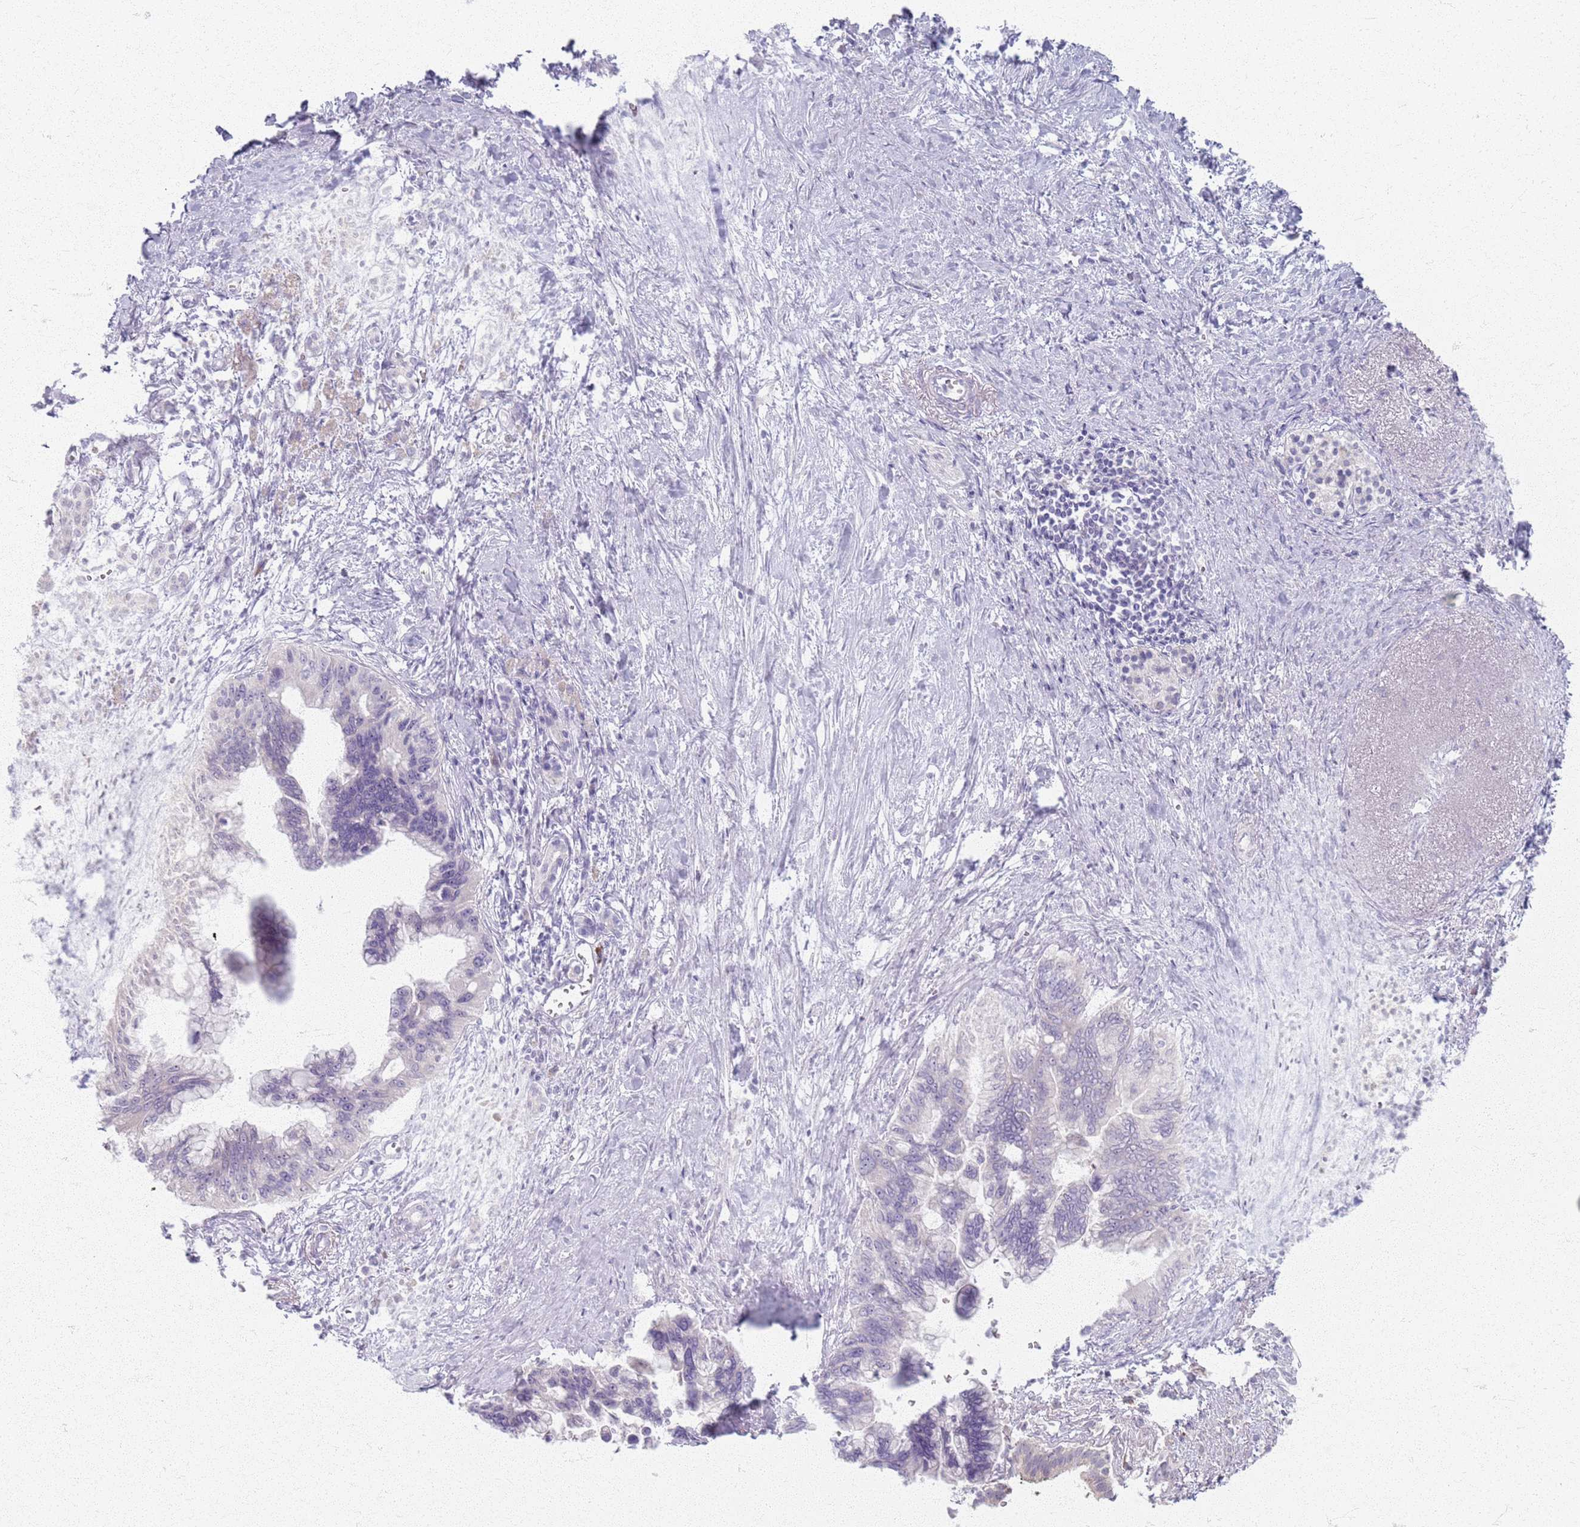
{"staining": {"intensity": "negative", "quantity": "none", "location": "none"}, "tissue": "pancreatic cancer", "cell_type": "Tumor cells", "image_type": "cancer", "snomed": [{"axis": "morphology", "description": "Adenocarcinoma, NOS"}, {"axis": "topography", "description": "Pancreas"}], "caption": "A high-resolution photomicrograph shows immunohistochemistry (IHC) staining of pancreatic adenocarcinoma, which demonstrates no significant staining in tumor cells.", "gene": "CRIPT", "patient": {"sex": "female", "age": 83}}